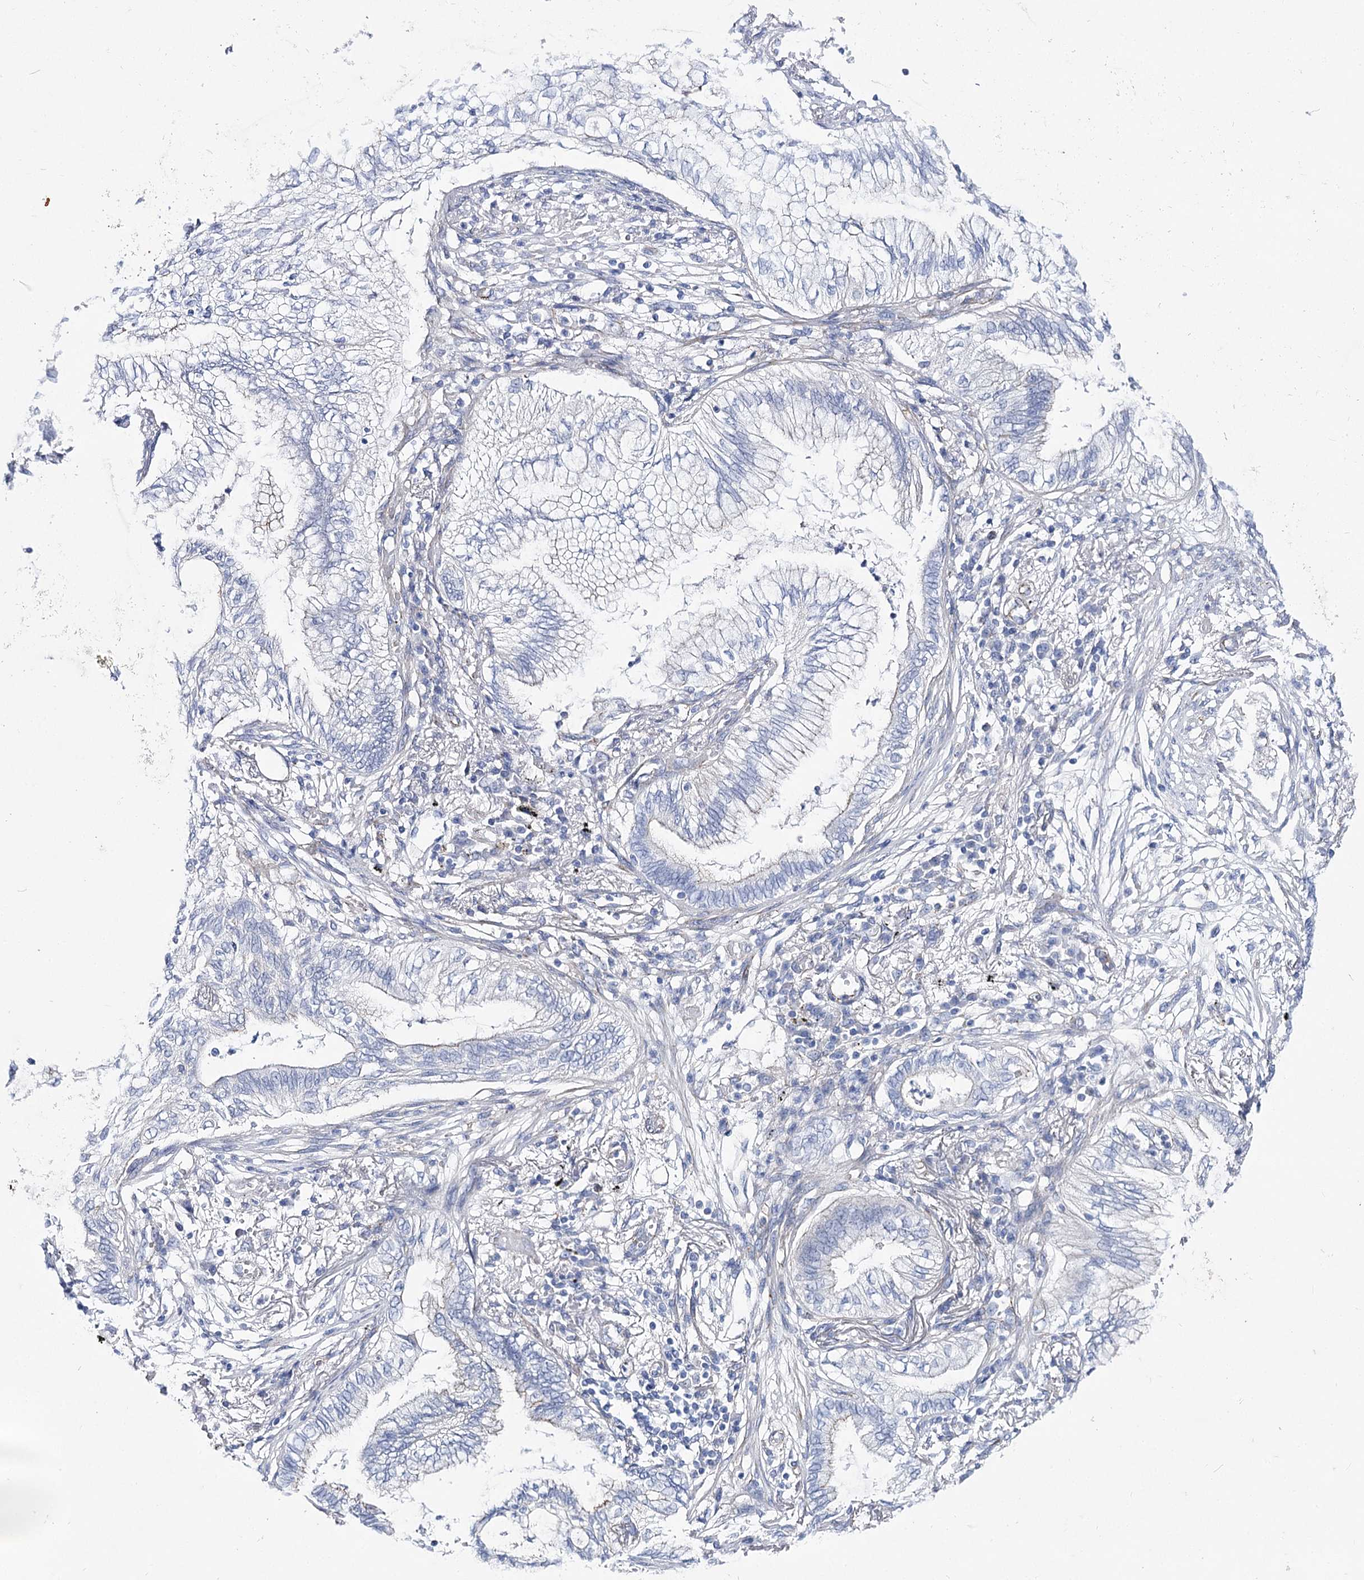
{"staining": {"intensity": "negative", "quantity": "none", "location": "none"}, "tissue": "lung cancer", "cell_type": "Tumor cells", "image_type": "cancer", "snomed": [{"axis": "morphology", "description": "Adenocarcinoma, NOS"}, {"axis": "topography", "description": "Lung"}], "caption": "Tumor cells show no significant expression in lung cancer.", "gene": "NRAP", "patient": {"sex": "female", "age": 70}}